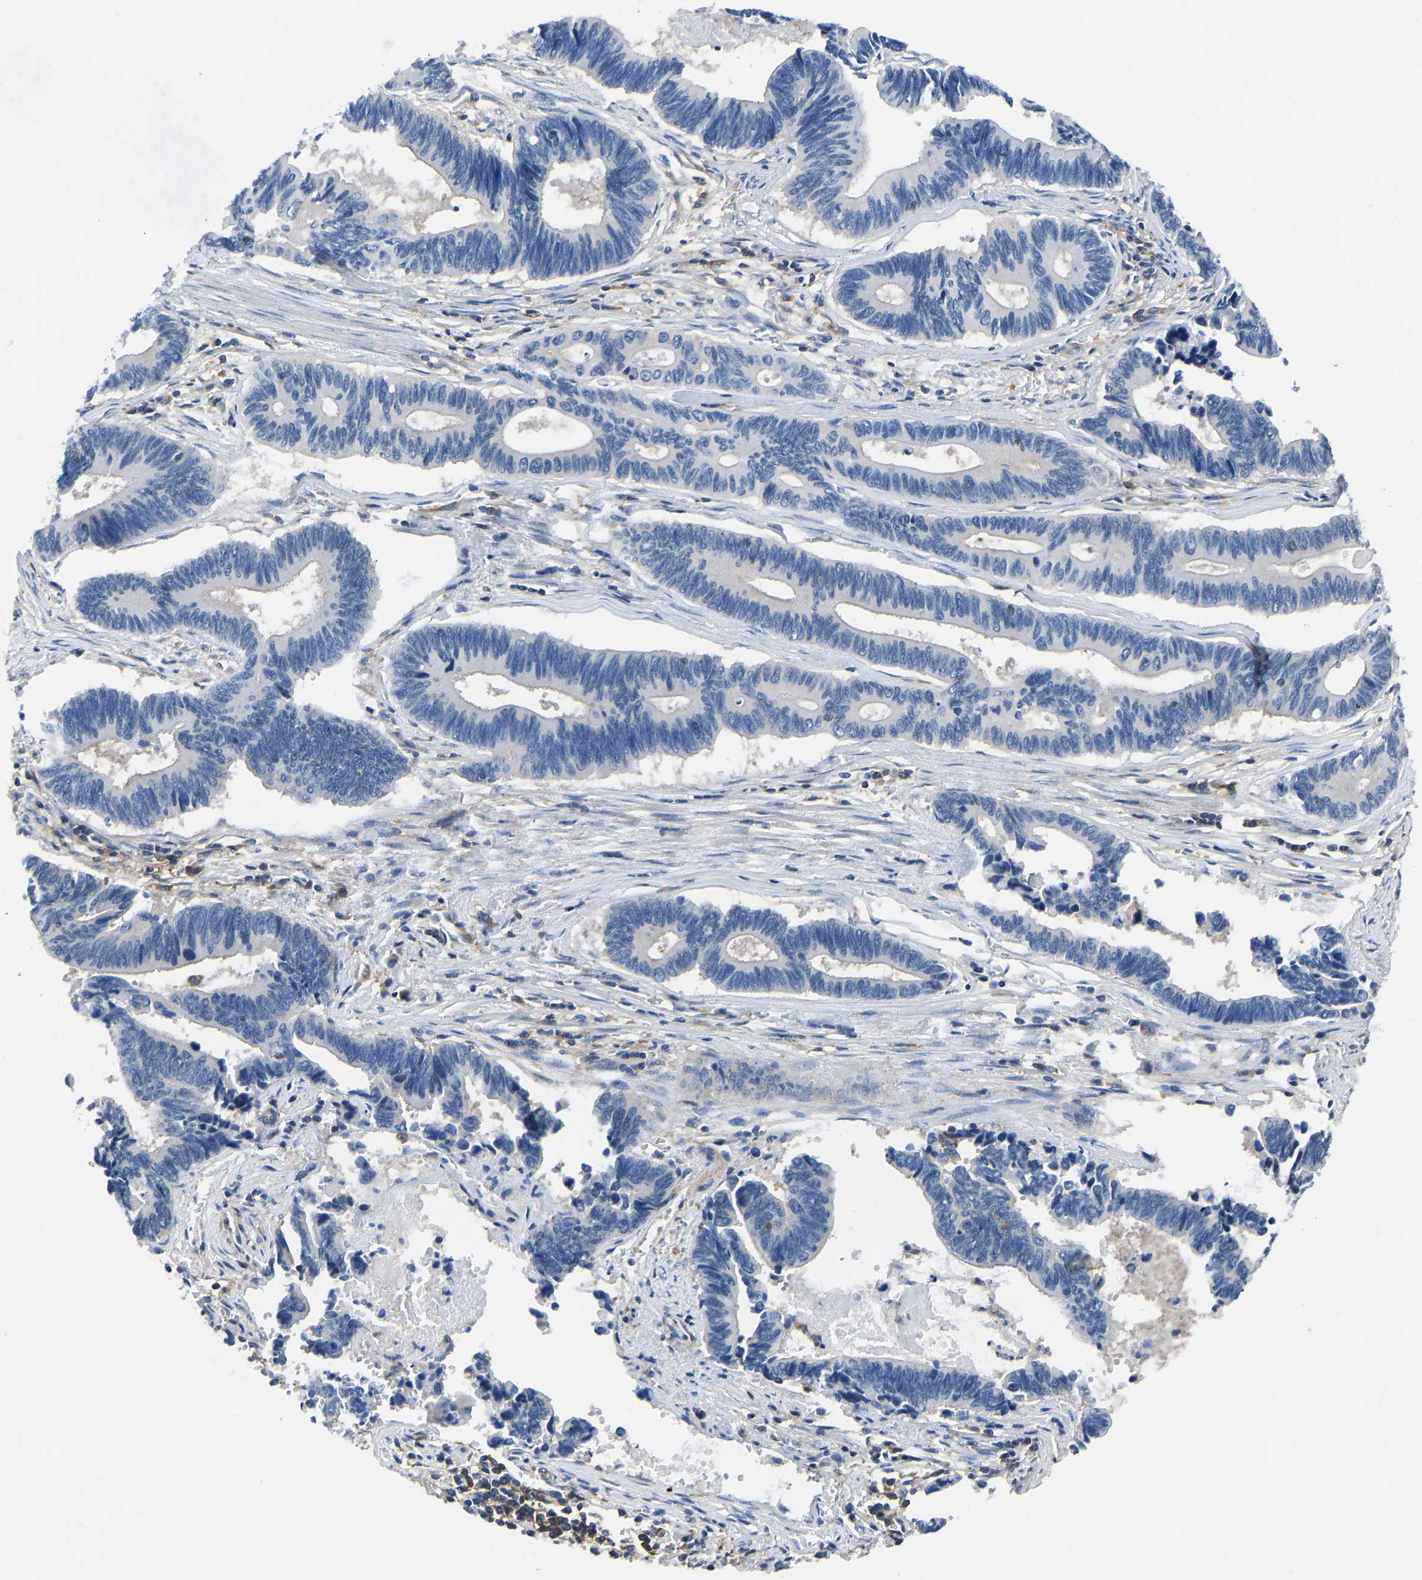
{"staining": {"intensity": "negative", "quantity": "none", "location": "none"}, "tissue": "pancreatic cancer", "cell_type": "Tumor cells", "image_type": "cancer", "snomed": [{"axis": "morphology", "description": "Adenocarcinoma, NOS"}, {"axis": "topography", "description": "Pancreas"}], "caption": "High magnification brightfield microscopy of pancreatic cancer stained with DAB (3,3'-diaminobenzidine) (brown) and counterstained with hematoxylin (blue): tumor cells show no significant positivity.", "gene": "PRKAR1A", "patient": {"sex": "female", "age": 70}}